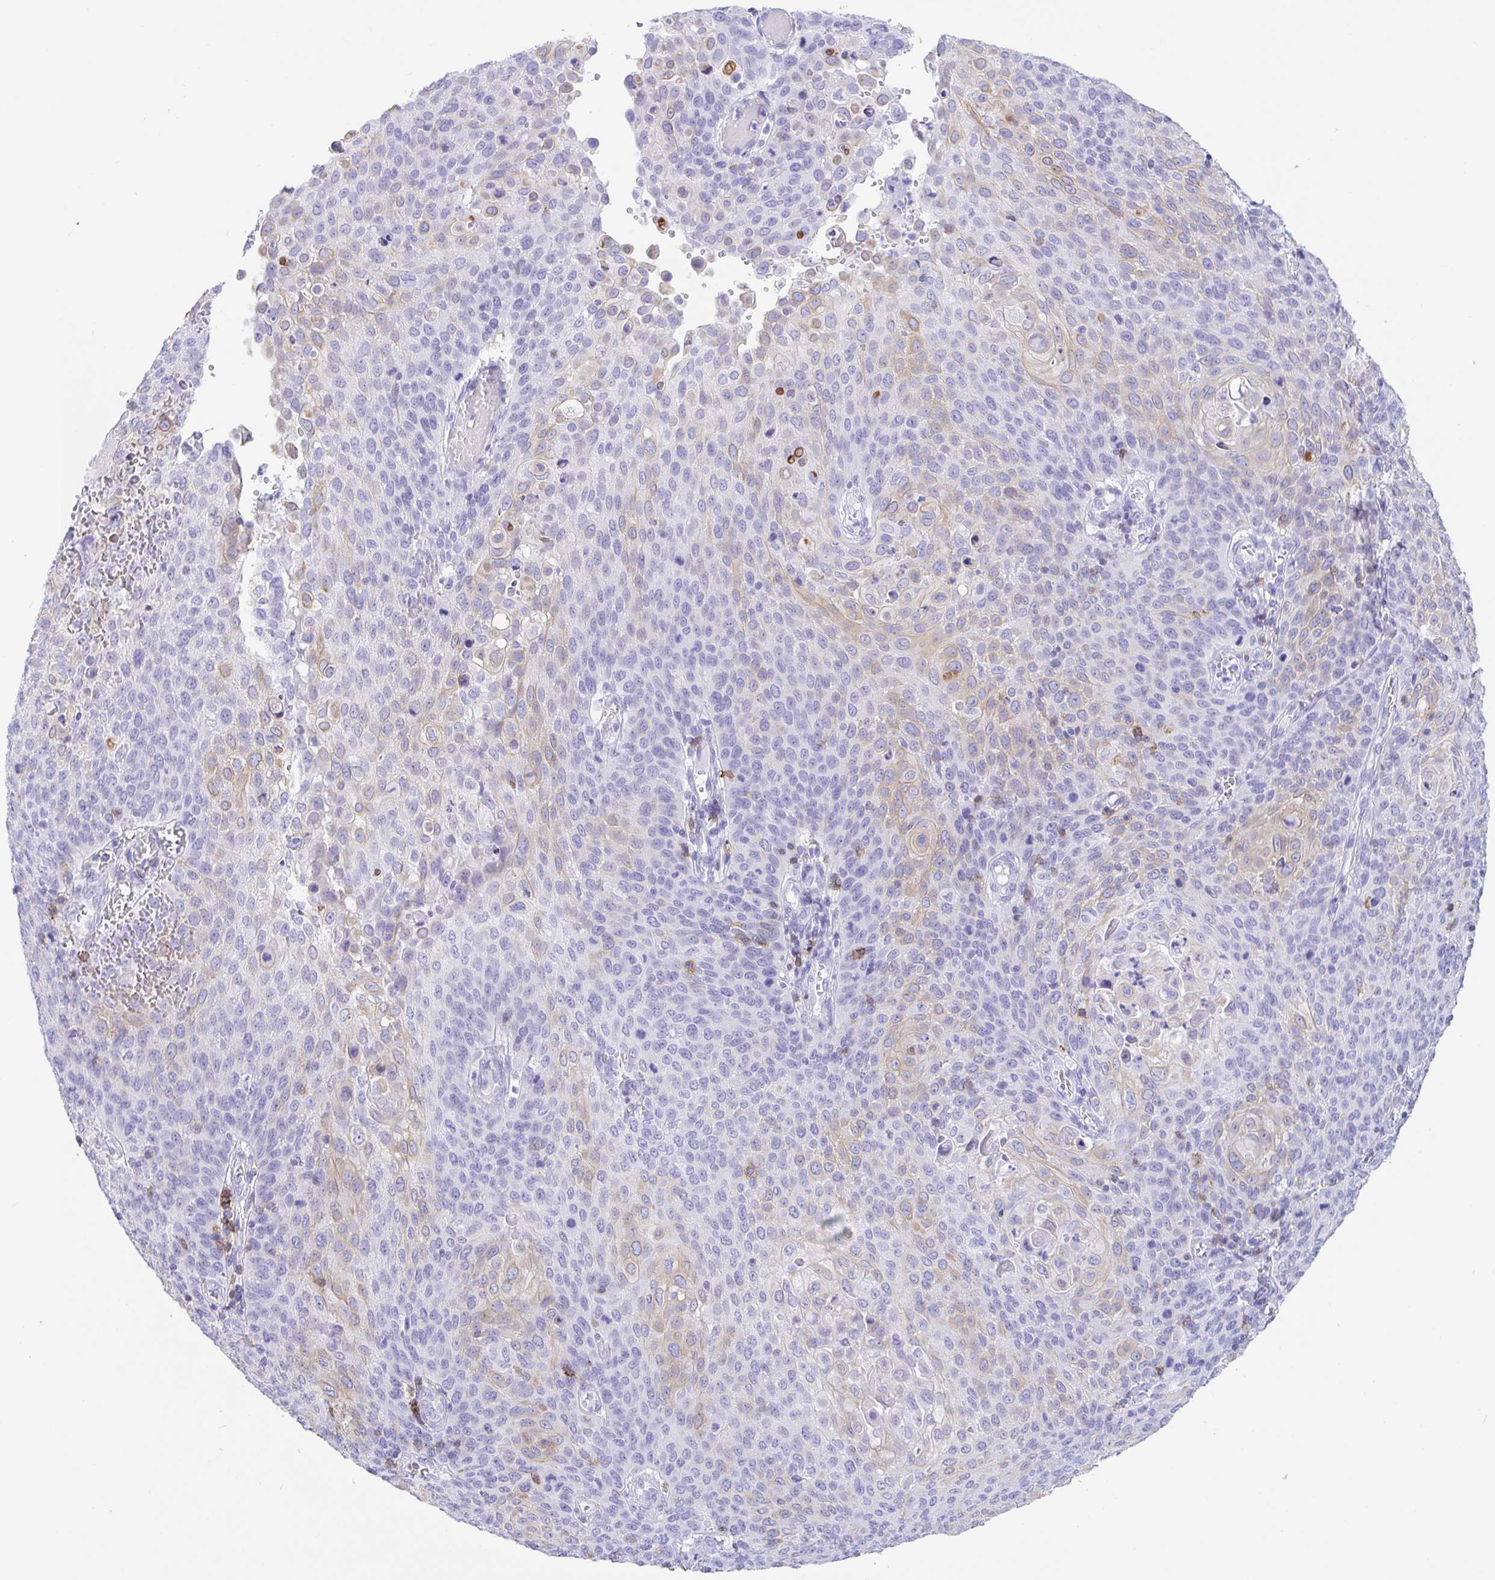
{"staining": {"intensity": "weak", "quantity": "<25%", "location": "cytoplasmic/membranous"}, "tissue": "cervical cancer", "cell_type": "Tumor cells", "image_type": "cancer", "snomed": [{"axis": "morphology", "description": "Squamous cell carcinoma, NOS"}, {"axis": "topography", "description": "Cervix"}], "caption": "High power microscopy image of an IHC micrograph of cervical squamous cell carcinoma, revealing no significant staining in tumor cells.", "gene": "CD5", "patient": {"sex": "female", "age": 65}}